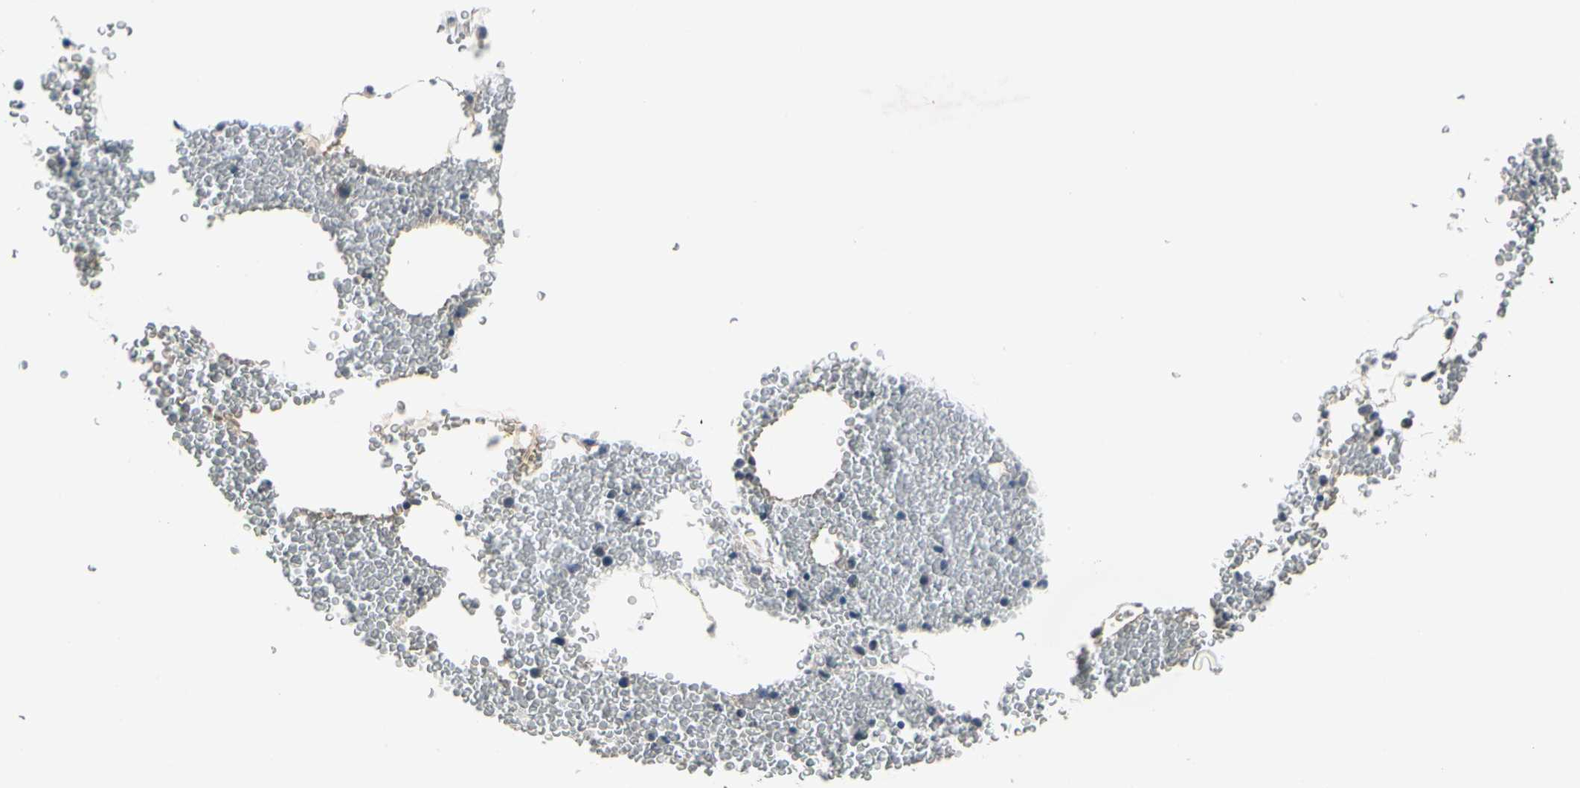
{"staining": {"intensity": "negative", "quantity": "none", "location": "none"}, "tissue": "bone marrow", "cell_type": "Hematopoietic cells", "image_type": "normal", "snomed": [{"axis": "morphology", "description": "Normal tissue, NOS"}, {"axis": "morphology", "description": "Inflammation, NOS"}, {"axis": "topography", "description": "Bone marrow"}], "caption": "Immunohistochemistry micrograph of normal bone marrow stained for a protein (brown), which exhibits no expression in hematopoietic cells.", "gene": "SV2A", "patient": {"sex": "male", "age": 74}}